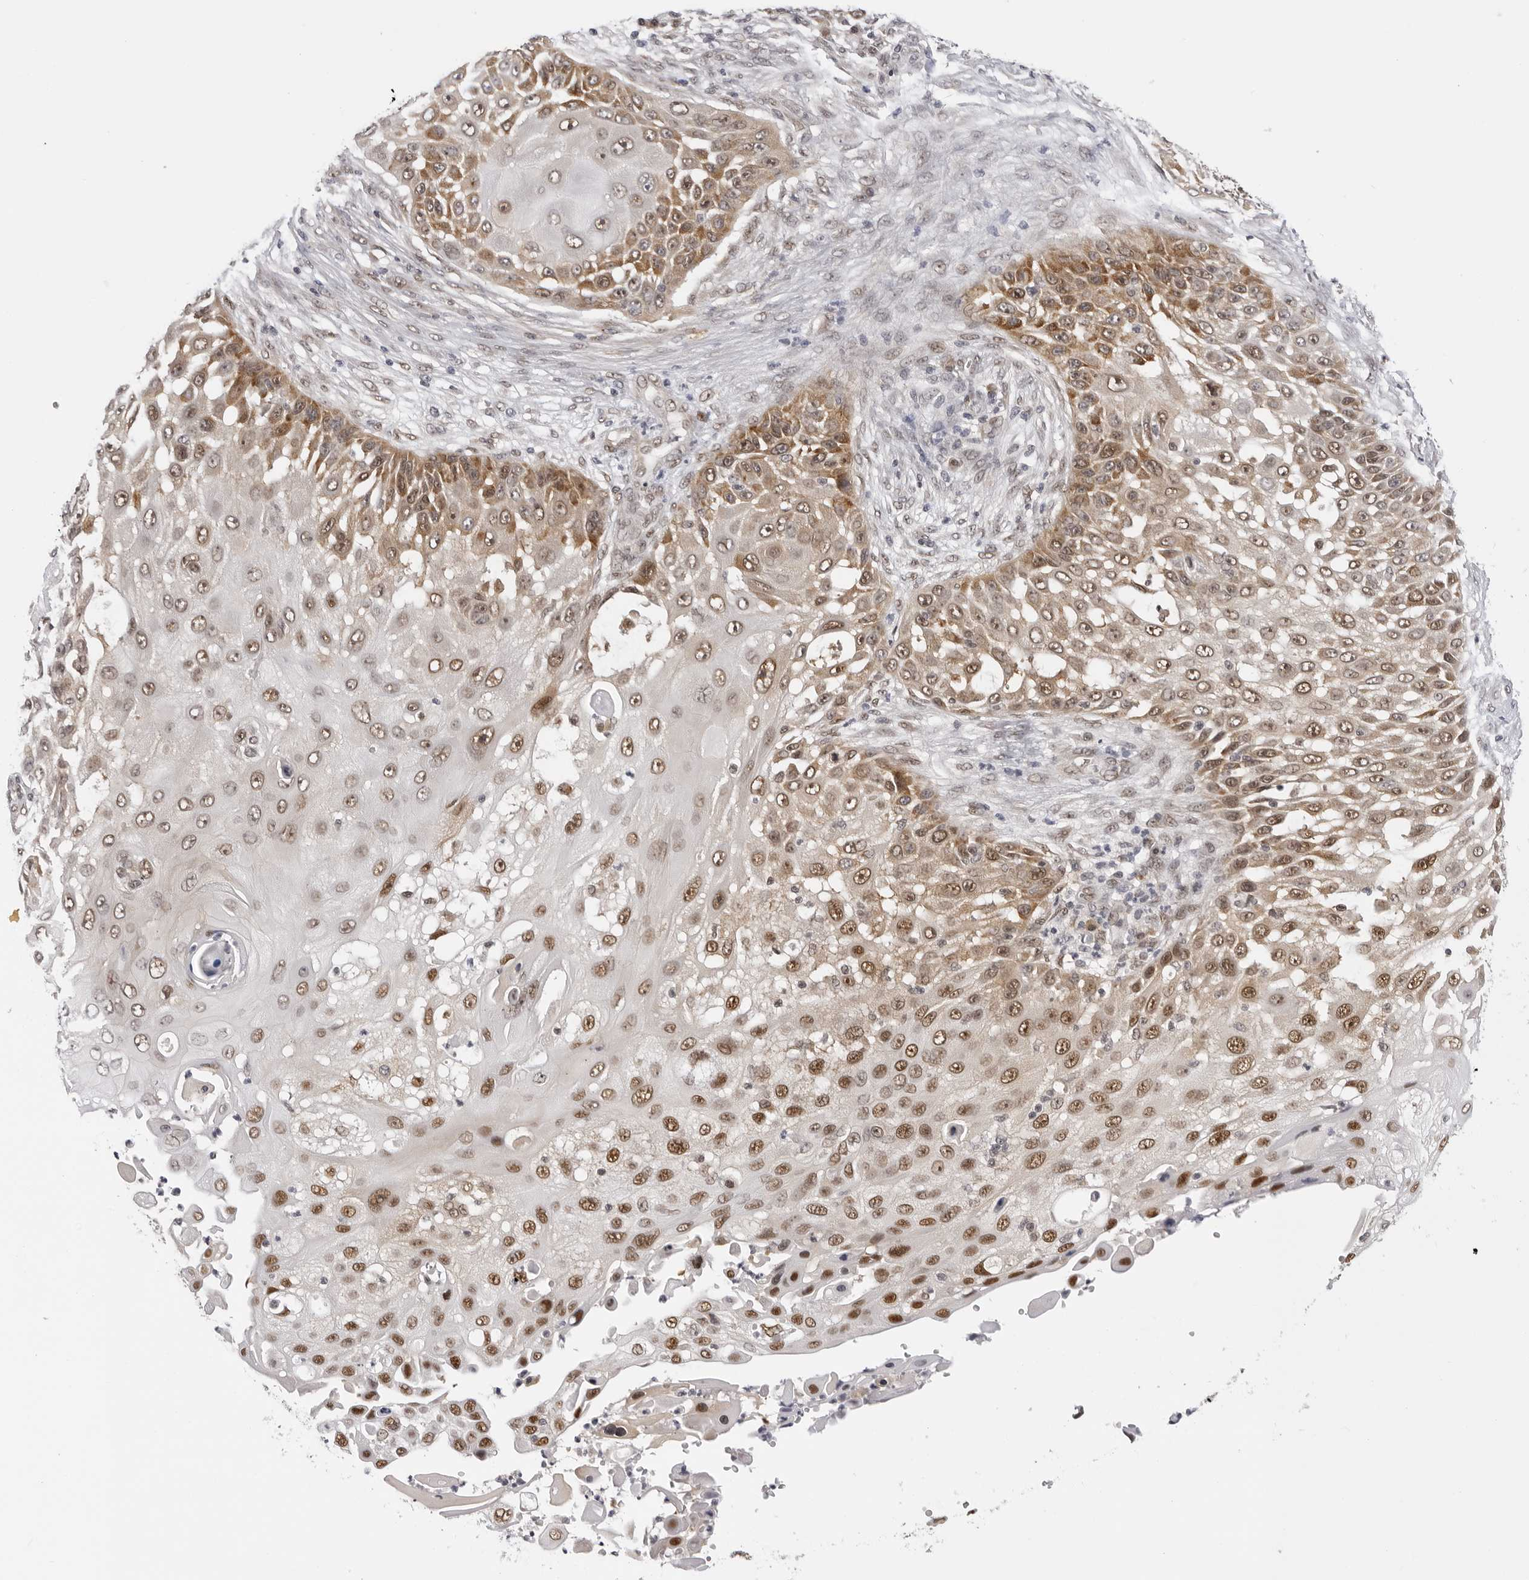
{"staining": {"intensity": "moderate", "quantity": ">75%", "location": "cytoplasmic/membranous,nuclear"}, "tissue": "skin cancer", "cell_type": "Tumor cells", "image_type": "cancer", "snomed": [{"axis": "morphology", "description": "Squamous cell carcinoma, NOS"}, {"axis": "topography", "description": "Skin"}], "caption": "Immunohistochemistry (DAB (3,3'-diaminobenzidine)) staining of human skin cancer reveals moderate cytoplasmic/membranous and nuclear protein positivity in about >75% of tumor cells.", "gene": "WDR77", "patient": {"sex": "female", "age": 44}}